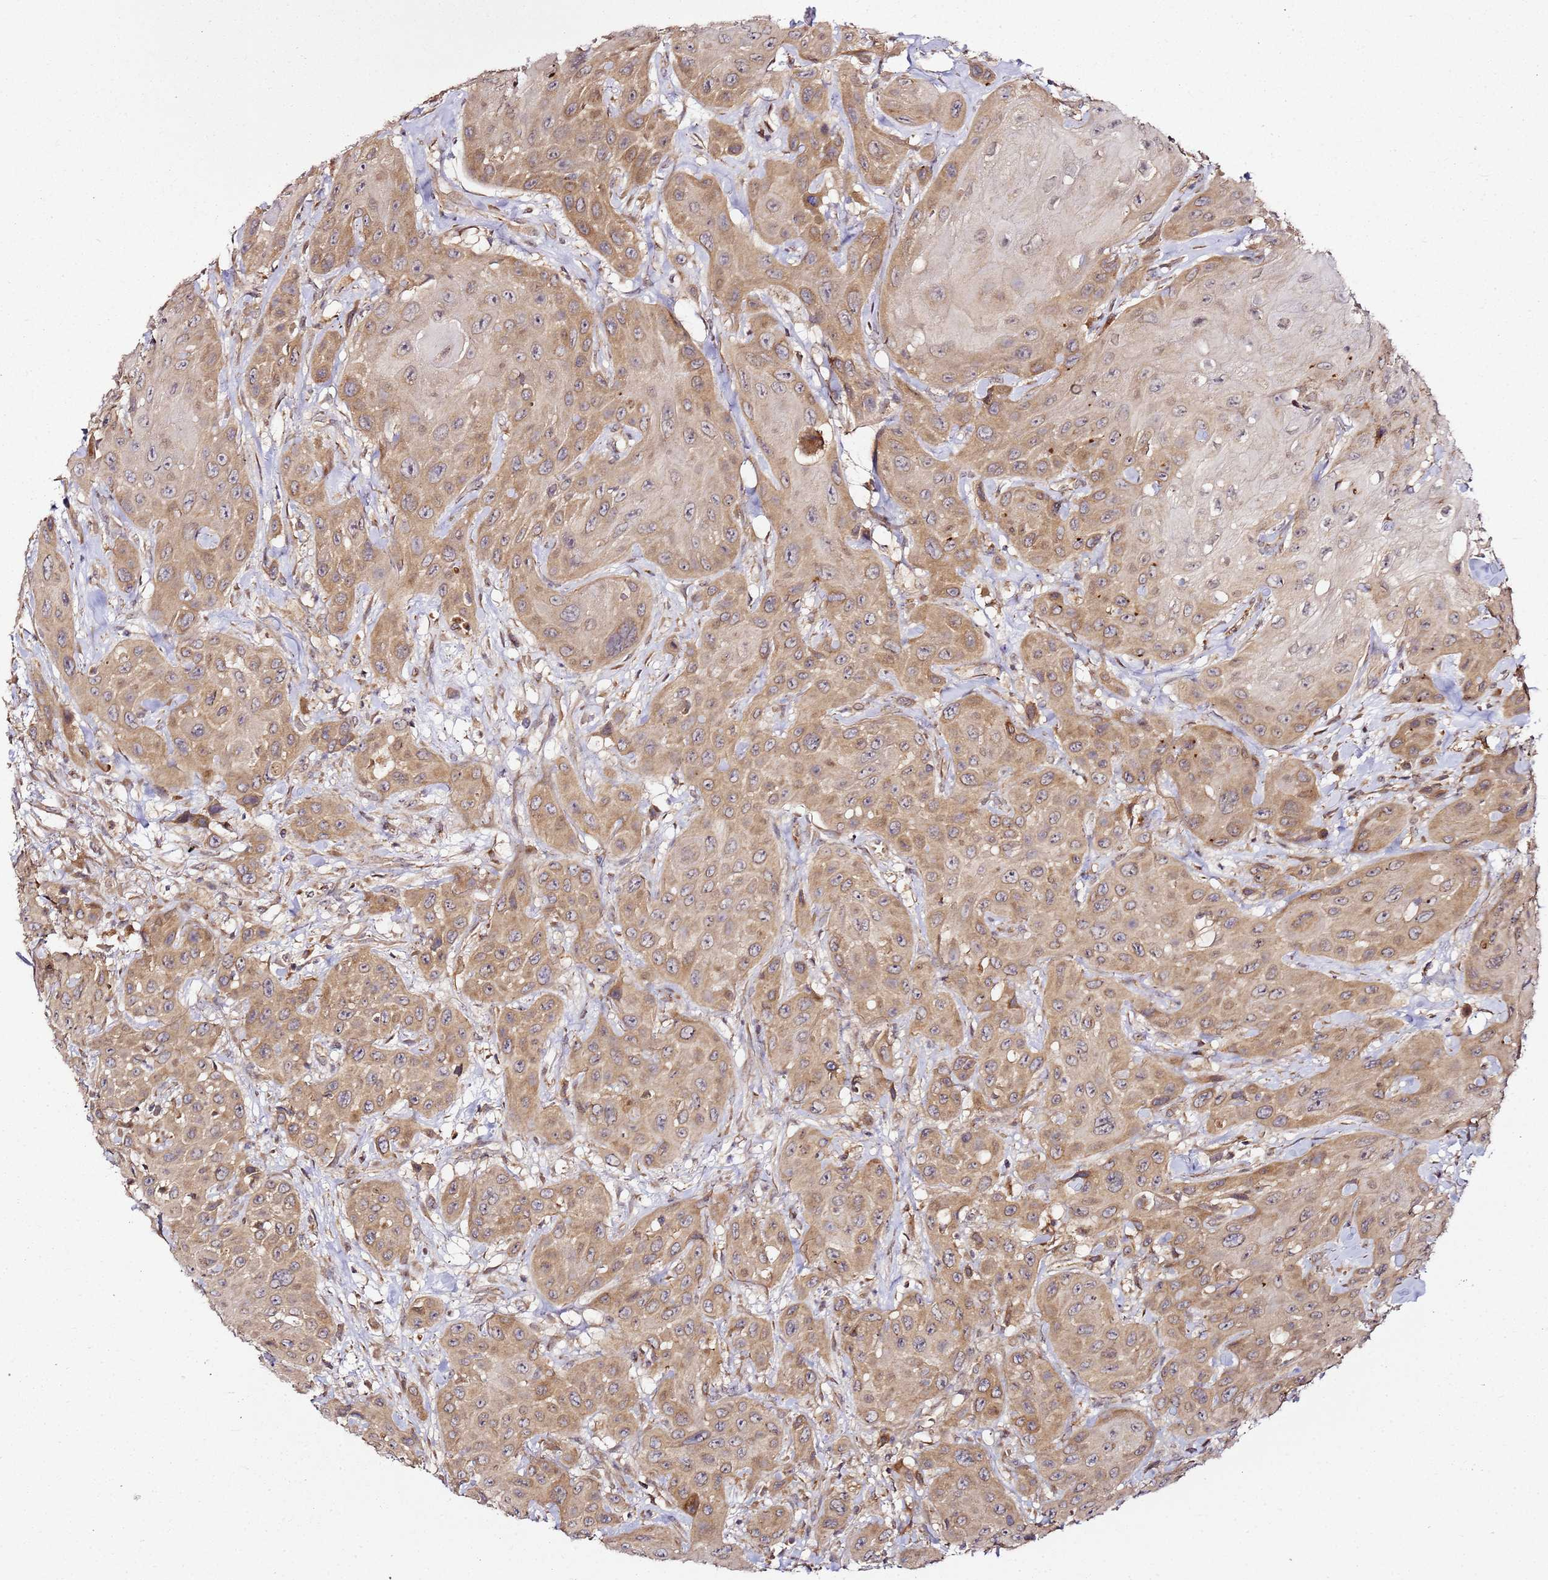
{"staining": {"intensity": "moderate", "quantity": ">75%", "location": "cytoplasmic/membranous"}, "tissue": "head and neck cancer", "cell_type": "Tumor cells", "image_type": "cancer", "snomed": [{"axis": "morphology", "description": "Squamous cell carcinoma, NOS"}, {"axis": "topography", "description": "Head-Neck"}], "caption": "IHC histopathology image of neoplastic tissue: human head and neck squamous cell carcinoma stained using immunohistochemistry (IHC) exhibits medium levels of moderate protein expression localized specifically in the cytoplasmic/membranous of tumor cells, appearing as a cytoplasmic/membranous brown color.", "gene": "TM2D2", "patient": {"sex": "male", "age": 81}}